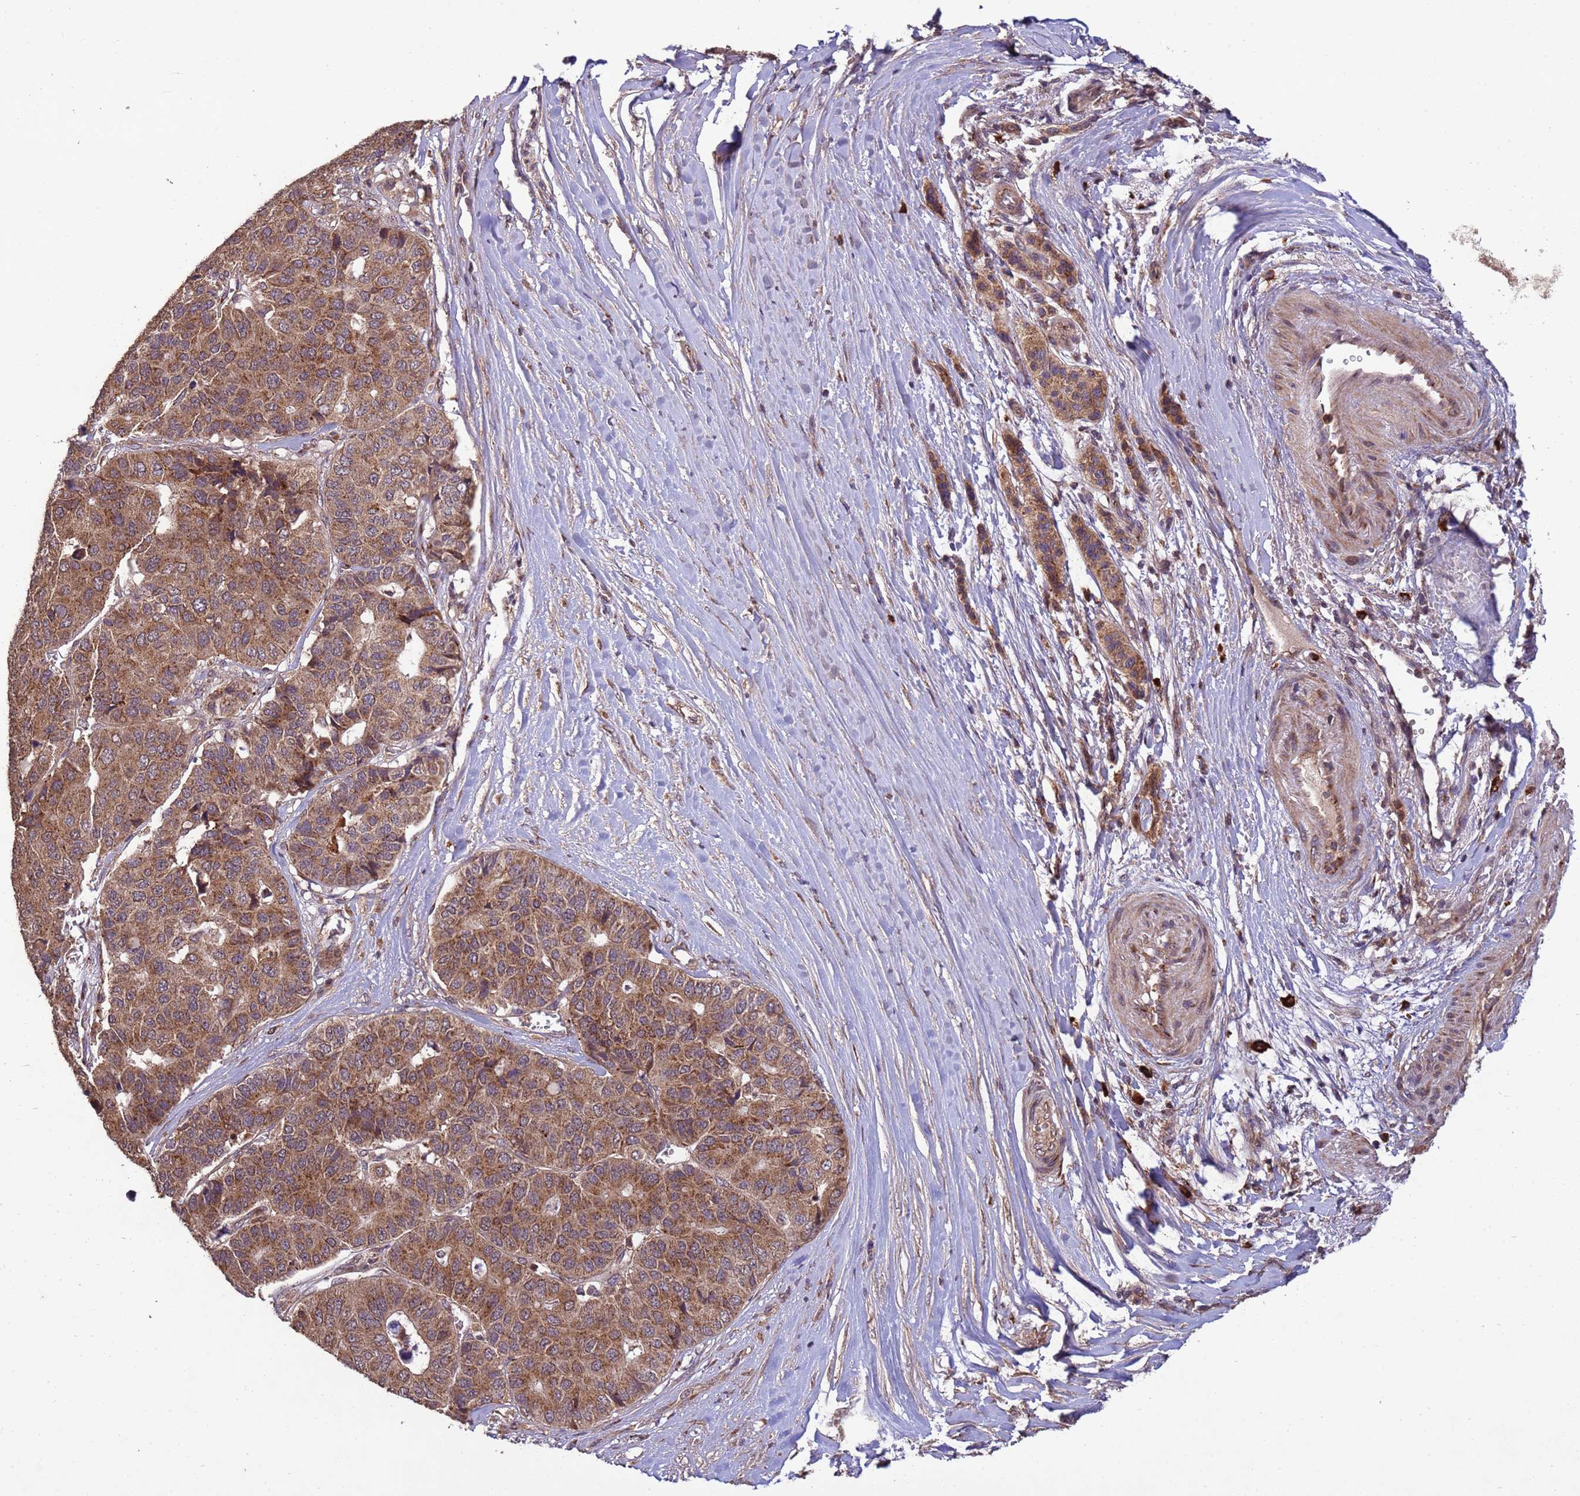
{"staining": {"intensity": "moderate", "quantity": ">75%", "location": "cytoplasmic/membranous"}, "tissue": "pancreatic cancer", "cell_type": "Tumor cells", "image_type": "cancer", "snomed": [{"axis": "morphology", "description": "Adenocarcinoma, NOS"}, {"axis": "topography", "description": "Pancreas"}], "caption": "DAB (3,3'-diaminobenzidine) immunohistochemical staining of human pancreatic cancer demonstrates moderate cytoplasmic/membranous protein positivity in about >75% of tumor cells.", "gene": "FASTKD1", "patient": {"sex": "male", "age": 50}}